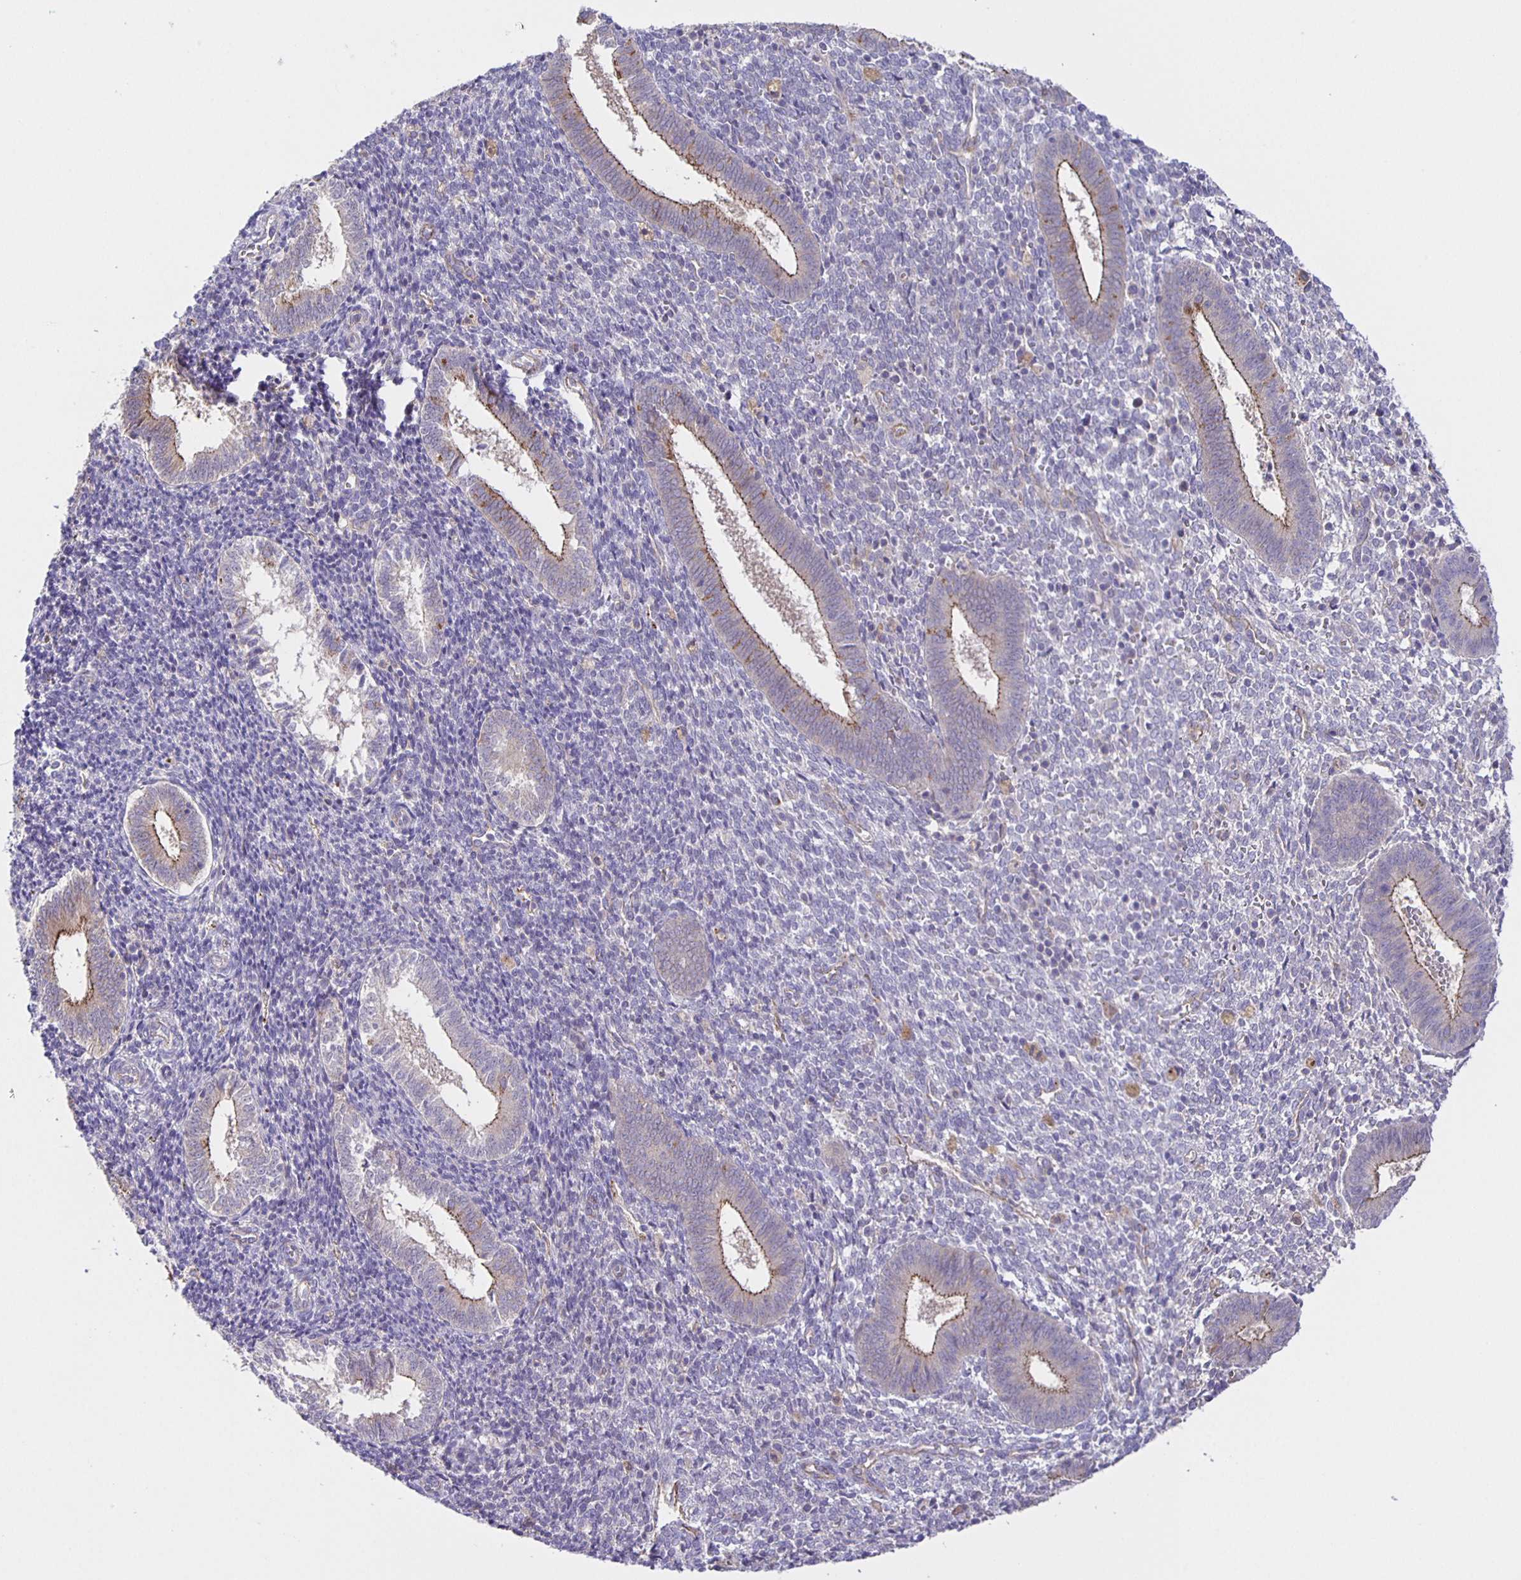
{"staining": {"intensity": "negative", "quantity": "none", "location": "none"}, "tissue": "endometrium", "cell_type": "Cells in endometrial stroma", "image_type": "normal", "snomed": [{"axis": "morphology", "description": "Normal tissue, NOS"}, {"axis": "topography", "description": "Endometrium"}], "caption": "There is no significant expression in cells in endometrial stroma of endometrium. (Stains: DAB (3,3'-diaminobenzidine) immunohistochemistry (IHC) with hematoxylin counter stain, Microscopy: brightfield microscopy at high magnification).", "gene": "JMJD4", "patient": {"sex": "female", "age": 25}}